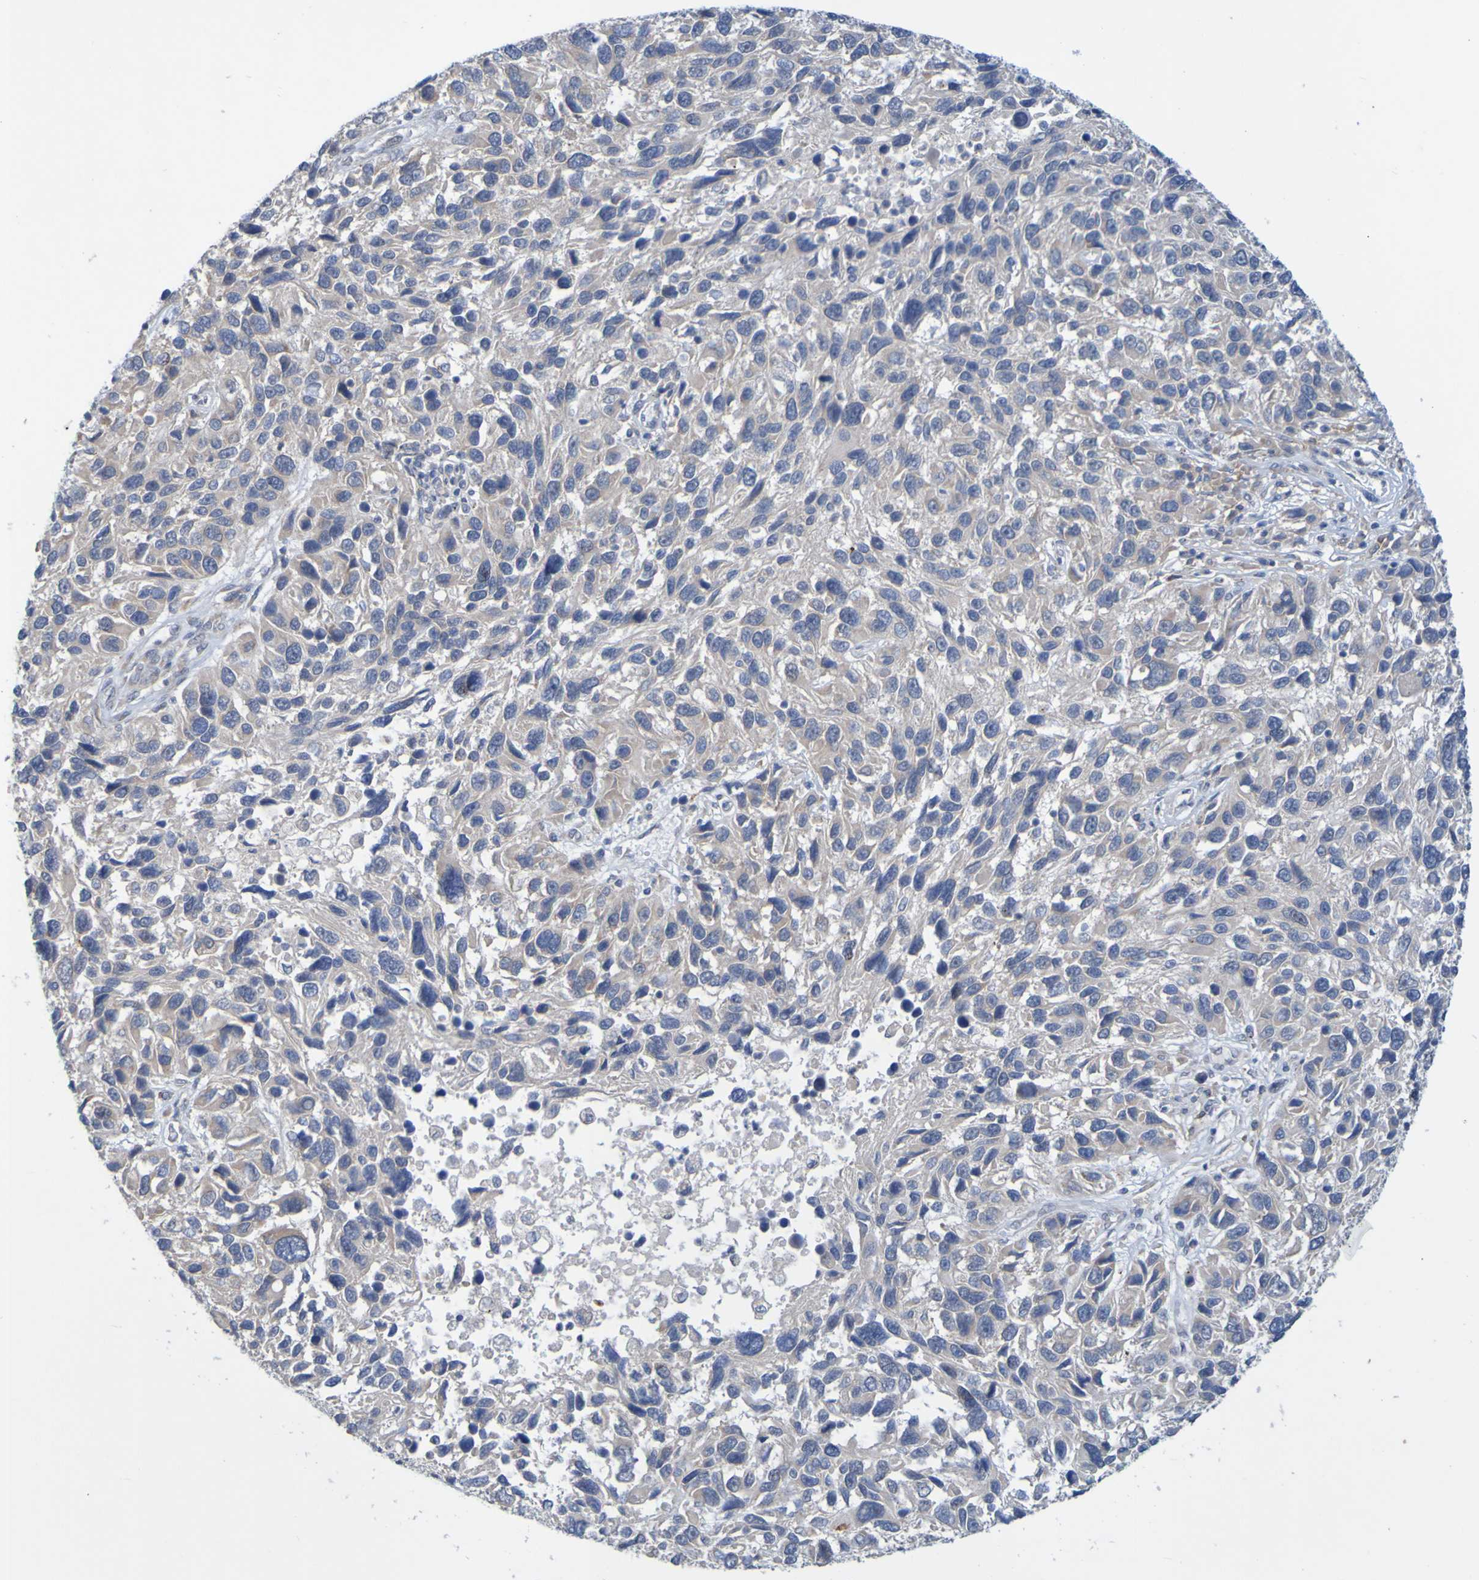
{"staining": {"intensity": "negative", "quantity": "none", "location": "none"}, "tissue": "melanoma", "cell_type": "Tumor cells", "image_type": "cancer", "snomed": [{"axis": "morphology", "description": "Malignant melanoma, NOS"}, {"axis": "topography", "description": "Skin"}], "caption": "Melanoma was stained to show a protein in brown. There is no significant staining in tumor cells.", "gene": "LILRB5", "patient": {"sex": "male", "age": 53}}